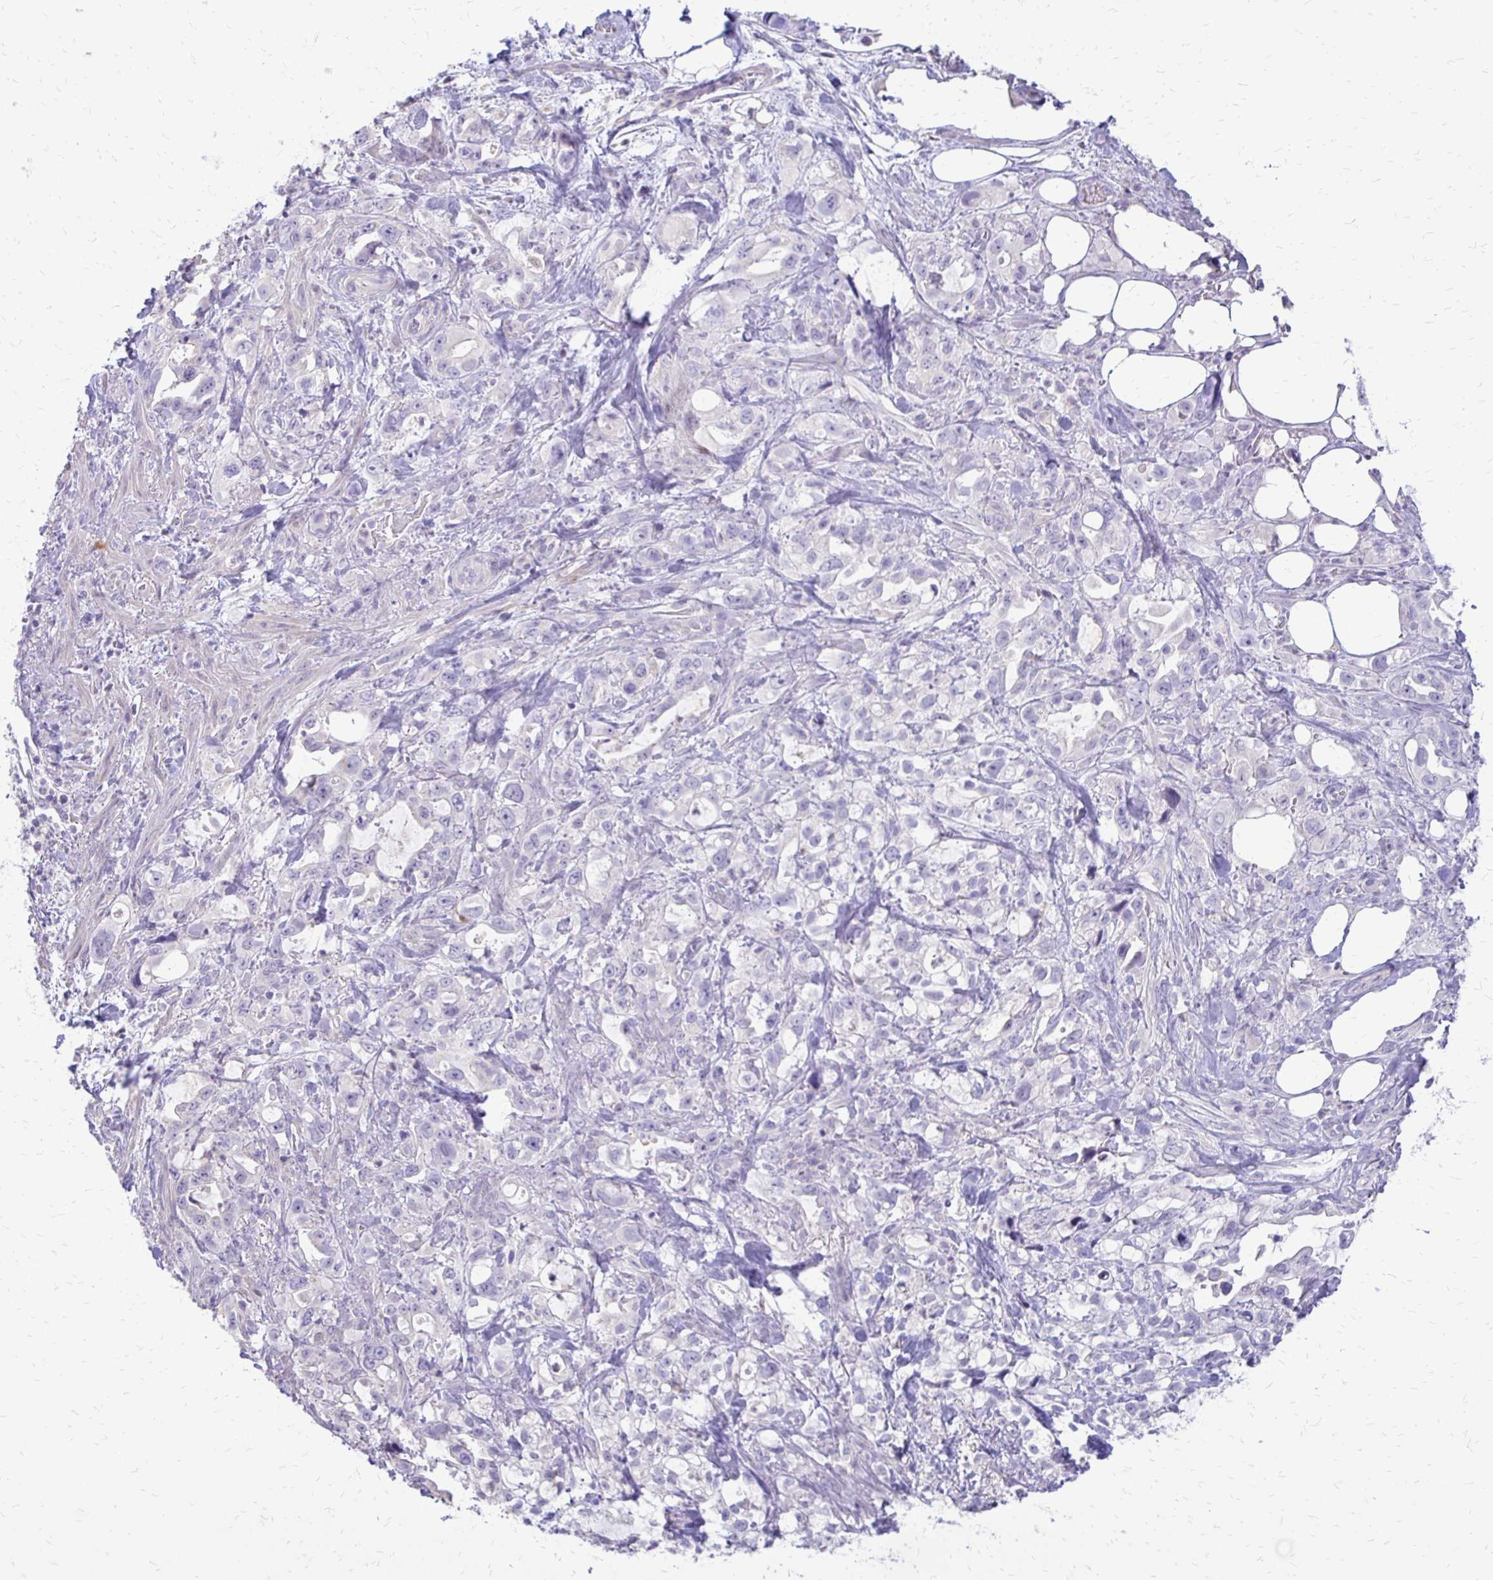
{"staining": {"intensity": "negative", "quantity": "none", "location": "none"}, "tissue": "pancreatic cancer", "cell_type": "Tumor cells", "image_type": "cancer", "snomed": [{"axis": "morphology", "description": "Adenocarcinoma, NOS"}, {"axis": "topography", "description": "Pancreas"}], "caption": "Tumor cells are negative for protein expression in human adenocarcinoma (pancreatic). Nuclei are stained in blue.", "gene": "ALPG", "patient": {"sex": "female", "age": 61}}